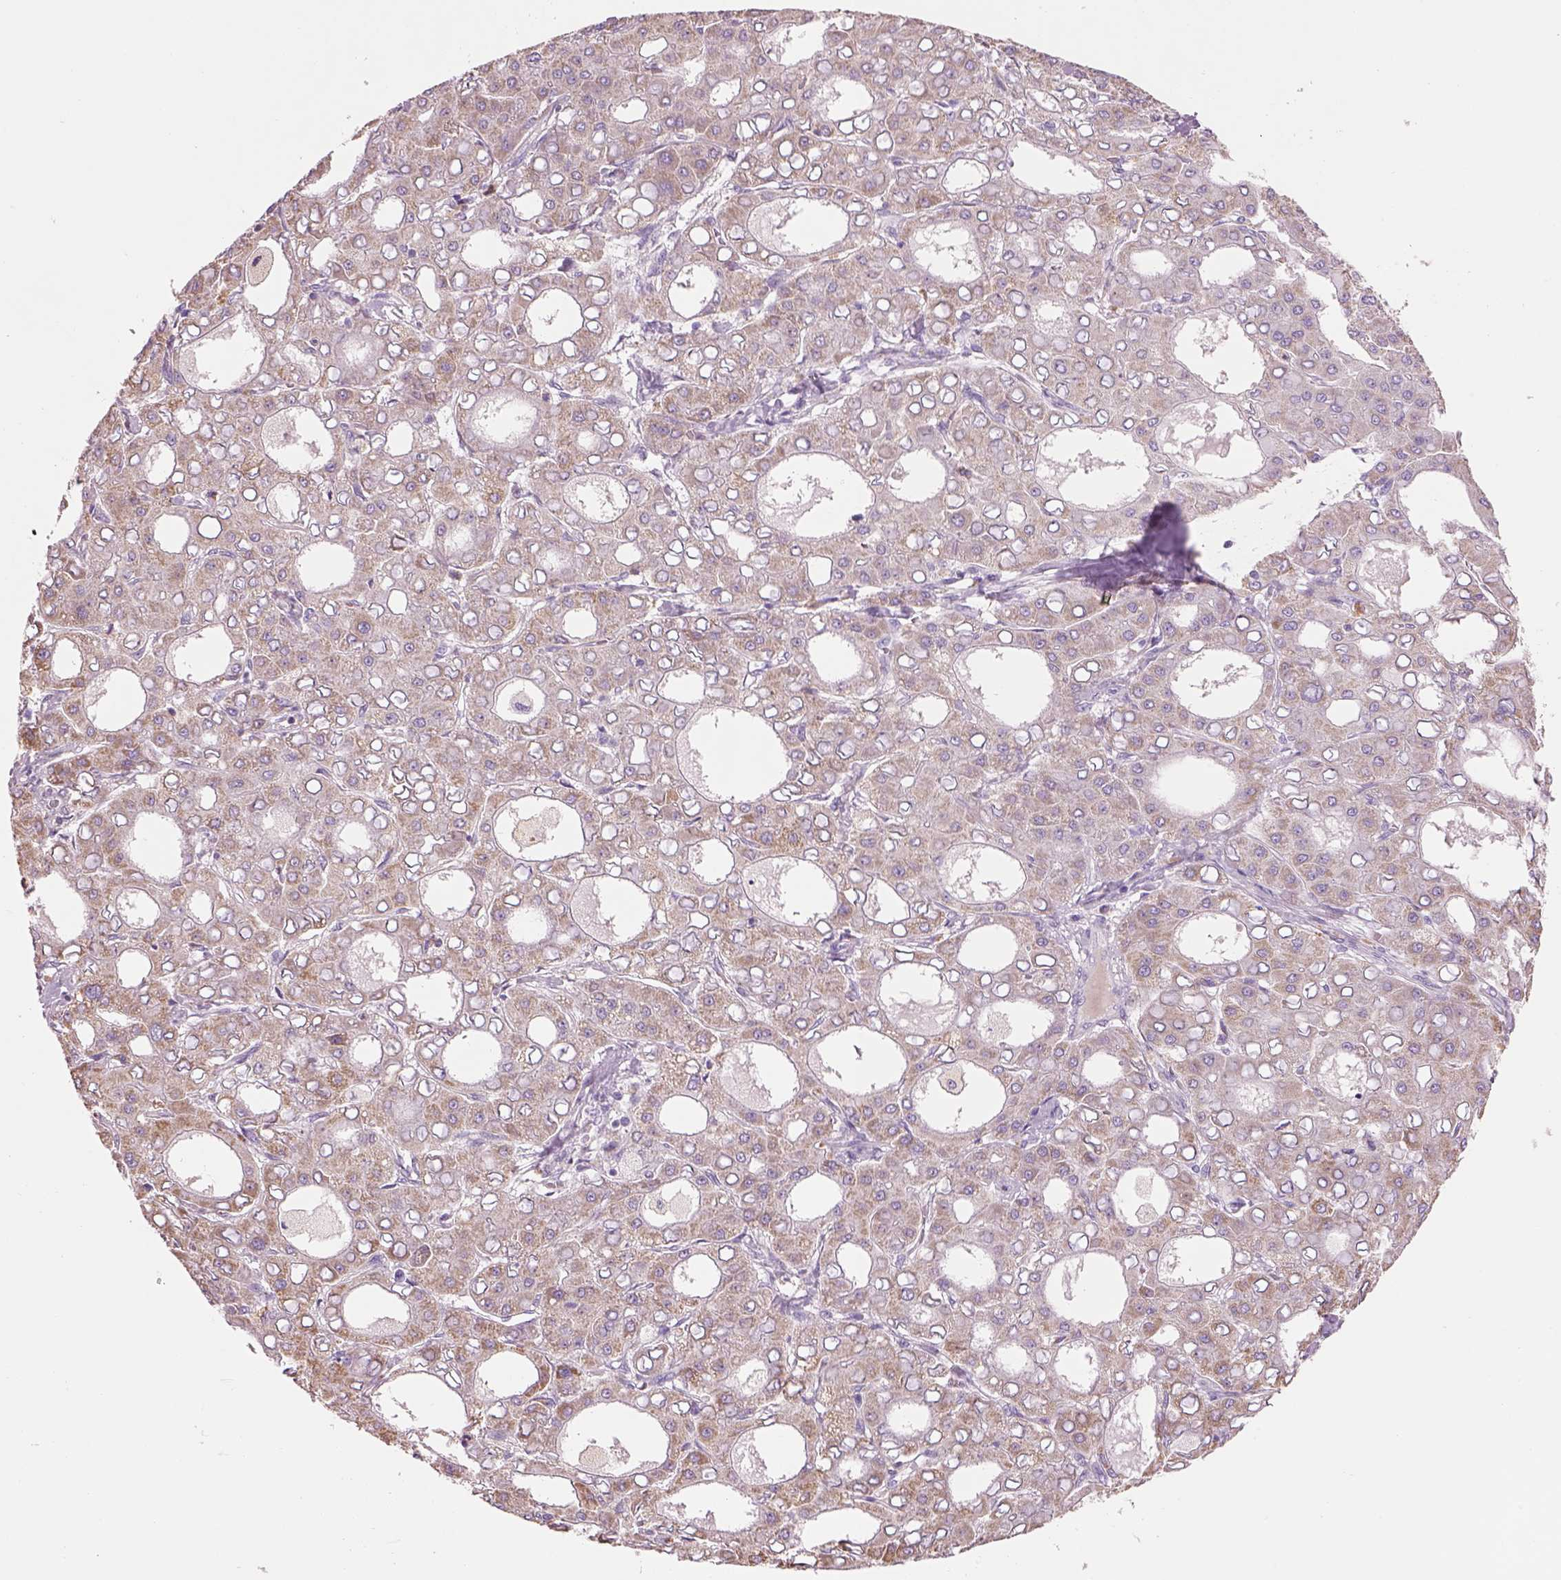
{"staining": {"intensity": "weak", "quantity": ">75%", "location": "cytoplasmic/membranous"}, "tissue": "liver cancer", "cell_type": "Tumor cells", "image_type": "cancer", "snomed": [{"axis": "morphology", "description": "Carcinoma, Hepatocellular, NOS"}, {"axis": "topography", "description": "Liver"}], "caption": "The photomicrograph shows staining of liver cancer (hepatocellular carcinoma), revealing weak cytoplasmic/membranous protein expression (brown color) within tumor cells.", "gene": "IFT52", "patient": {"sex": "male", "age": 65}}